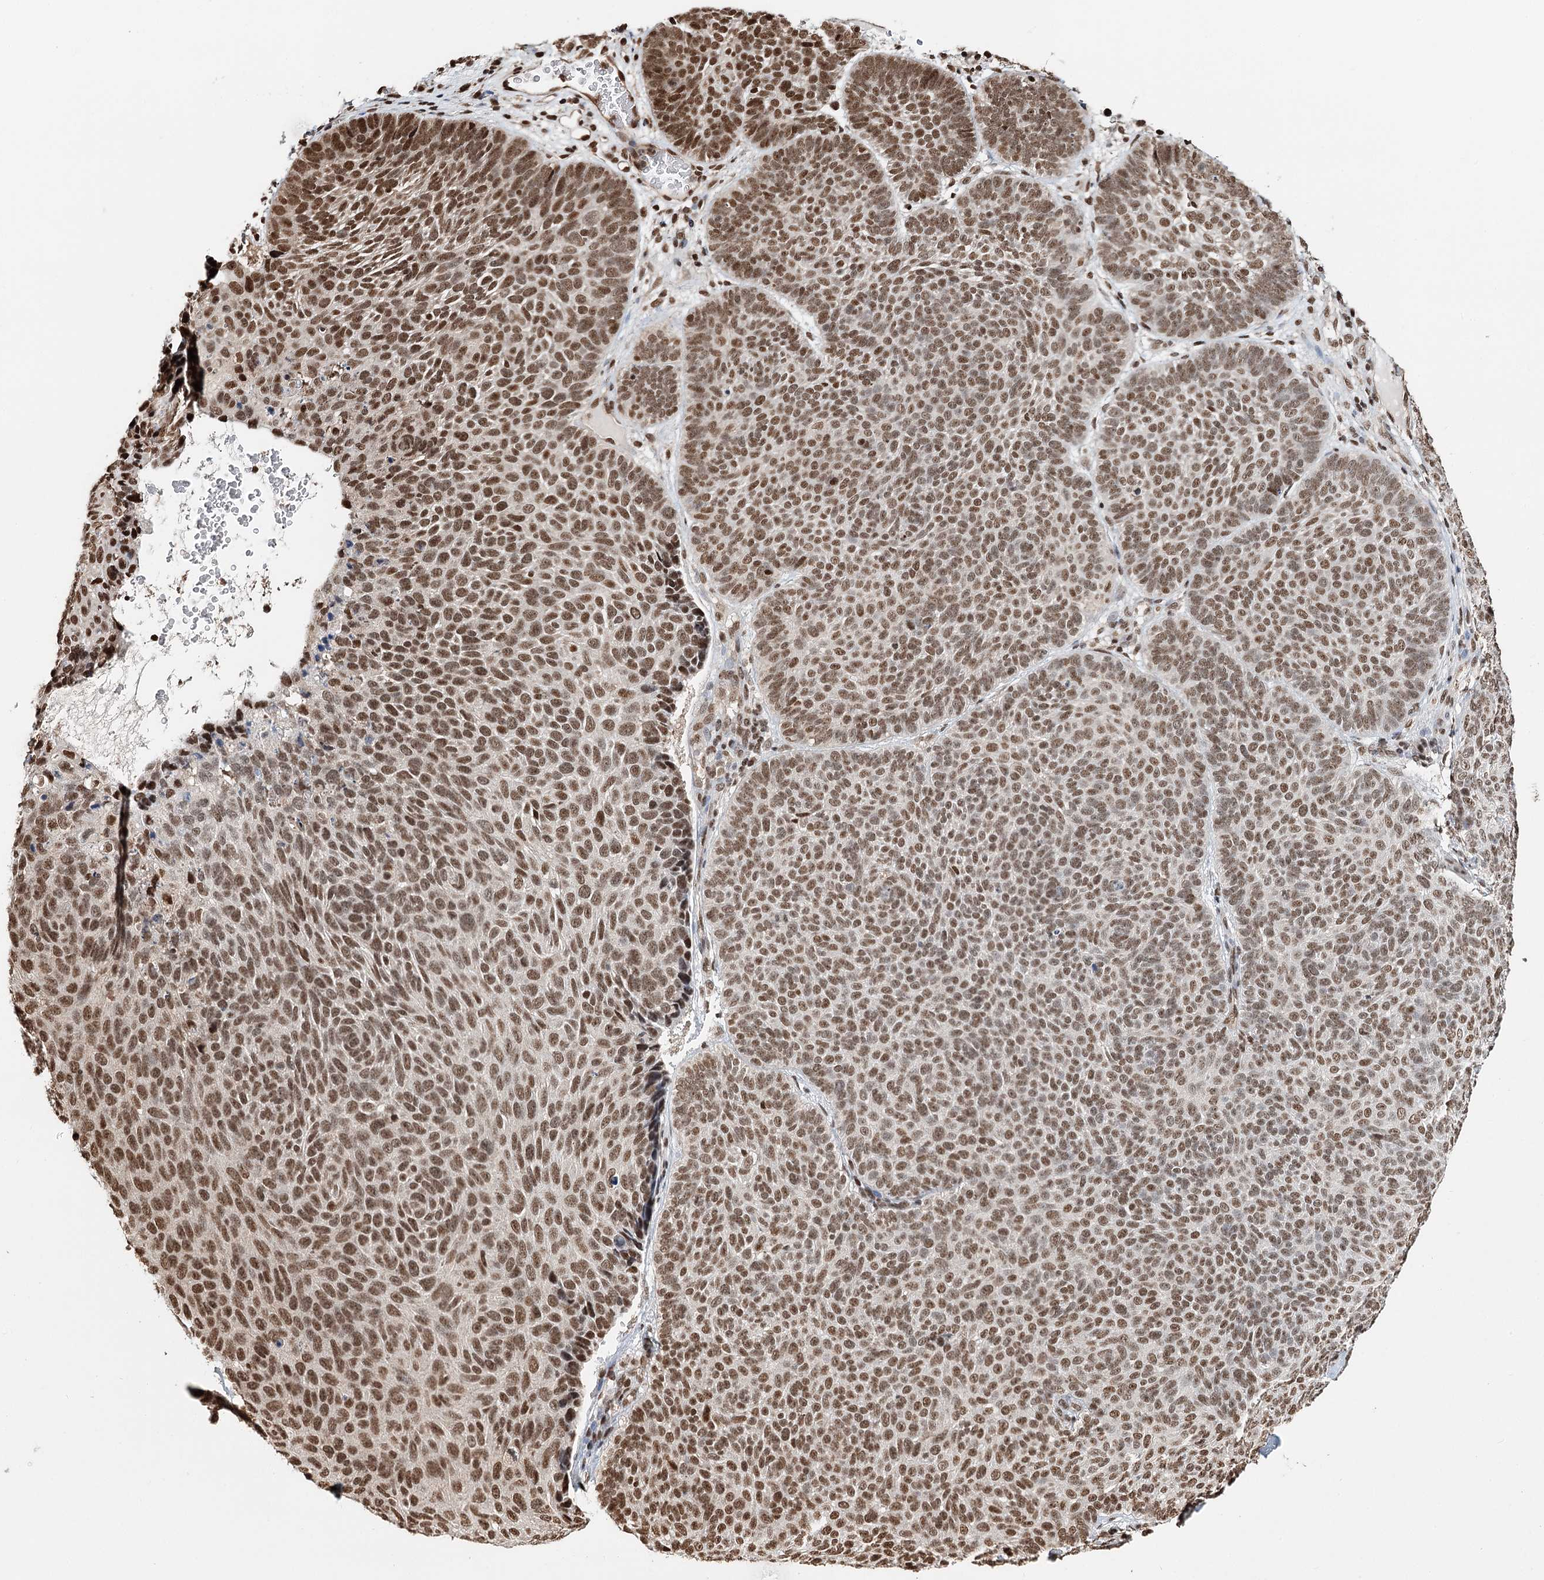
{"staining": {"intensity": "moderate", "quantity": ">75%", "location": "nuclear"}, "tissue": "skin cancer", "cell_type": "Tumor cells", "image_type": "cancer", "snomed": [{"axis": "morphology", "description": "Basal cell carcinoma"}, {"axis": "topography", "description": "Skin"}], "caption": "Skin cancer was stained to show a protein in brown. There is medium levels of moderate nuclear positivity in approximately >75% of tumor cells.", "gene": "RPS27A", "patient": {"sex": "male", "age": 85}}